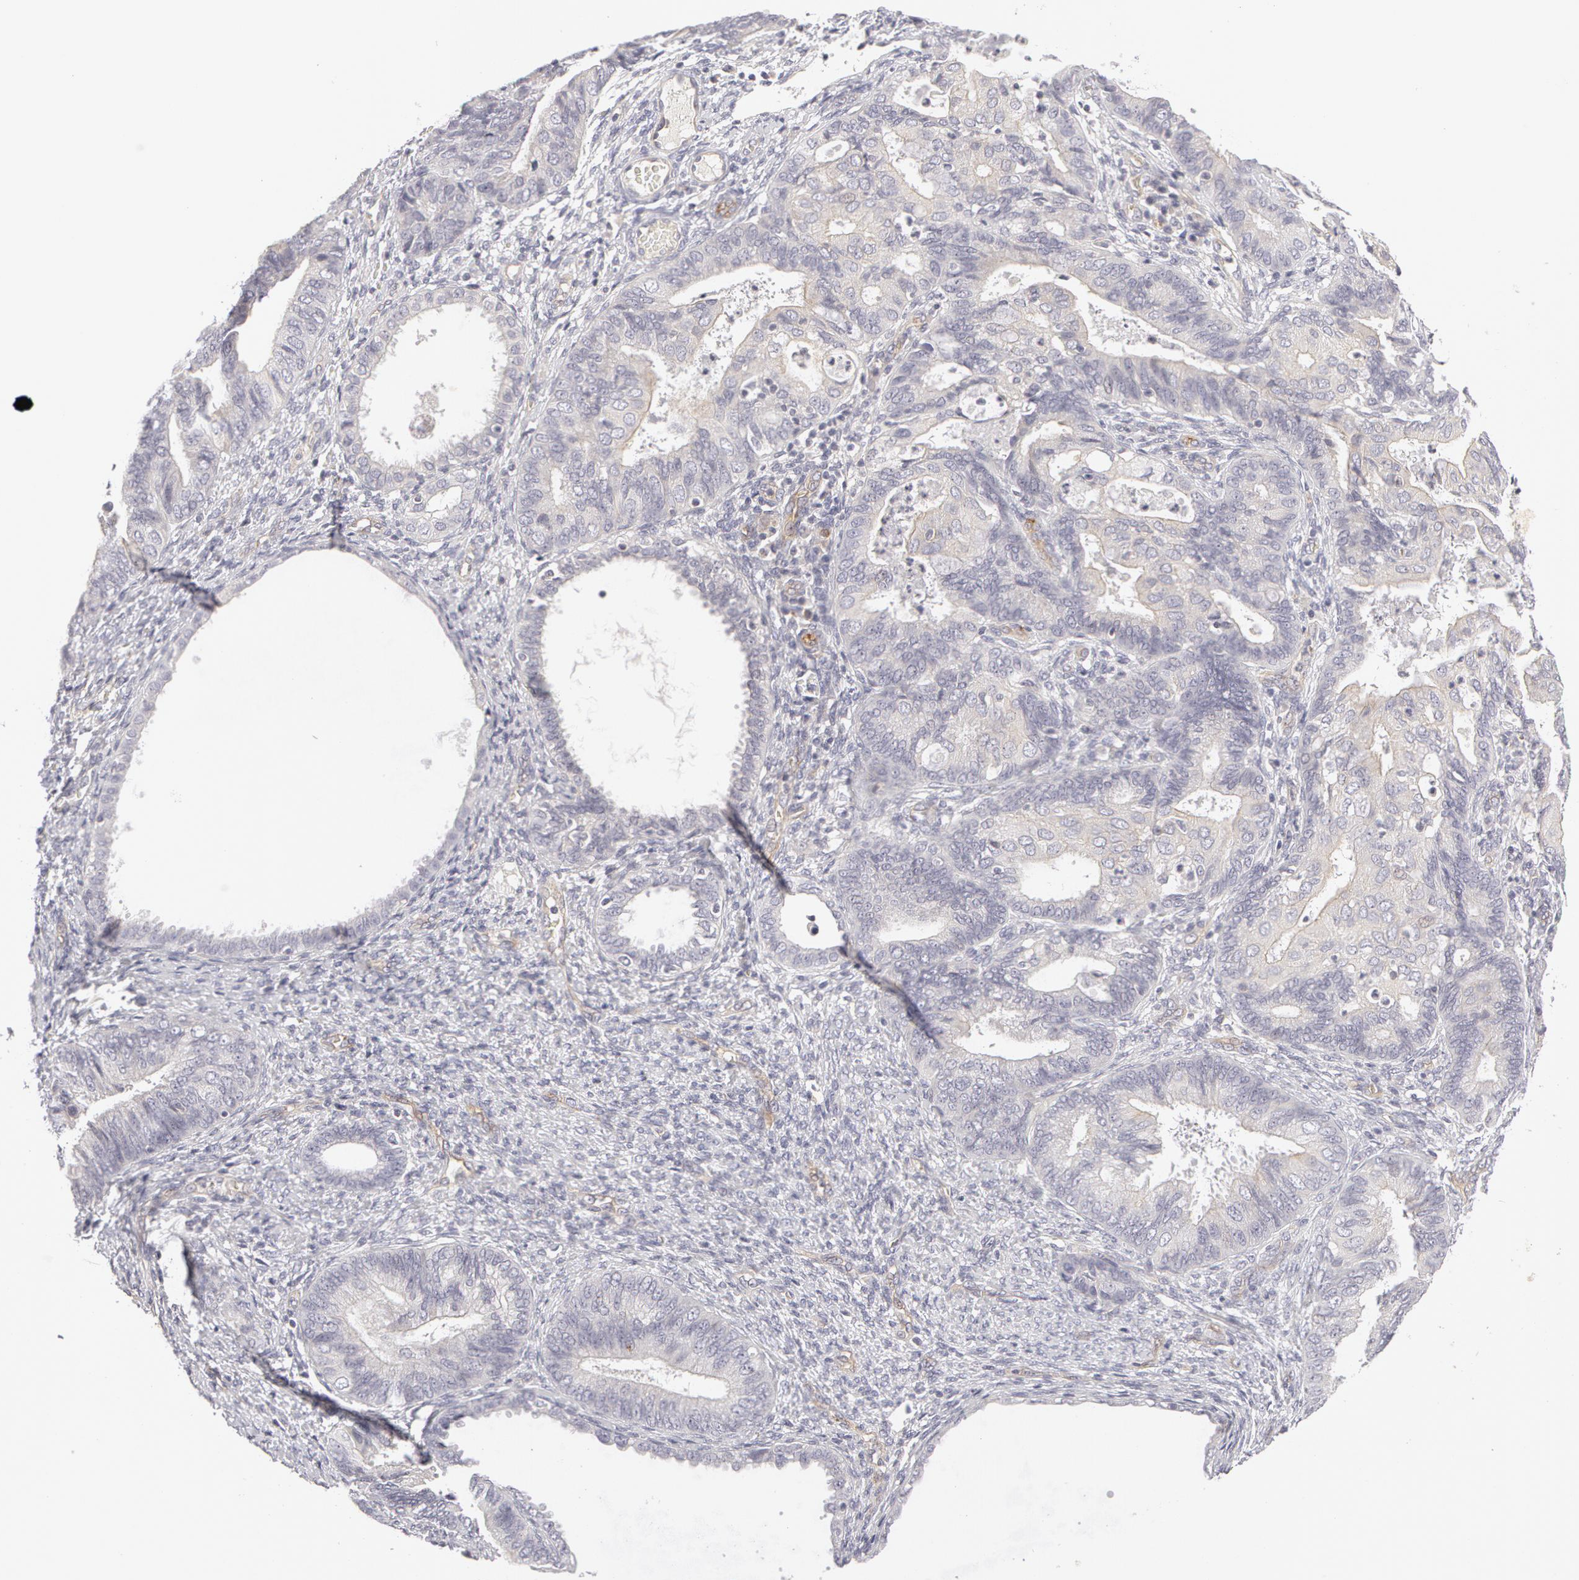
{"staining": {"intensity": "negative", "quantity": "none", "location": "none"}, "tissue": "endometrial cancer", "cell_type": "Tumor cells", "image_type": "cancer", "snomed": [{"axis": "morphology", "description": "Adenocarcinoma, NOS"}, {"axis": "topography", "description": "Endometrium"}], "caption": "This is a micrograph of immunohistochemistry (IHC) staining of endometrial cancer, which shows no staining in tumor cells. (DAB (3,3'-diaminobenzidine) immunohistochemistry visualized using brightfield microscopy, high magnification).", "gene": "ABCB1", "patient": {"sex": "female", "age": 63}}